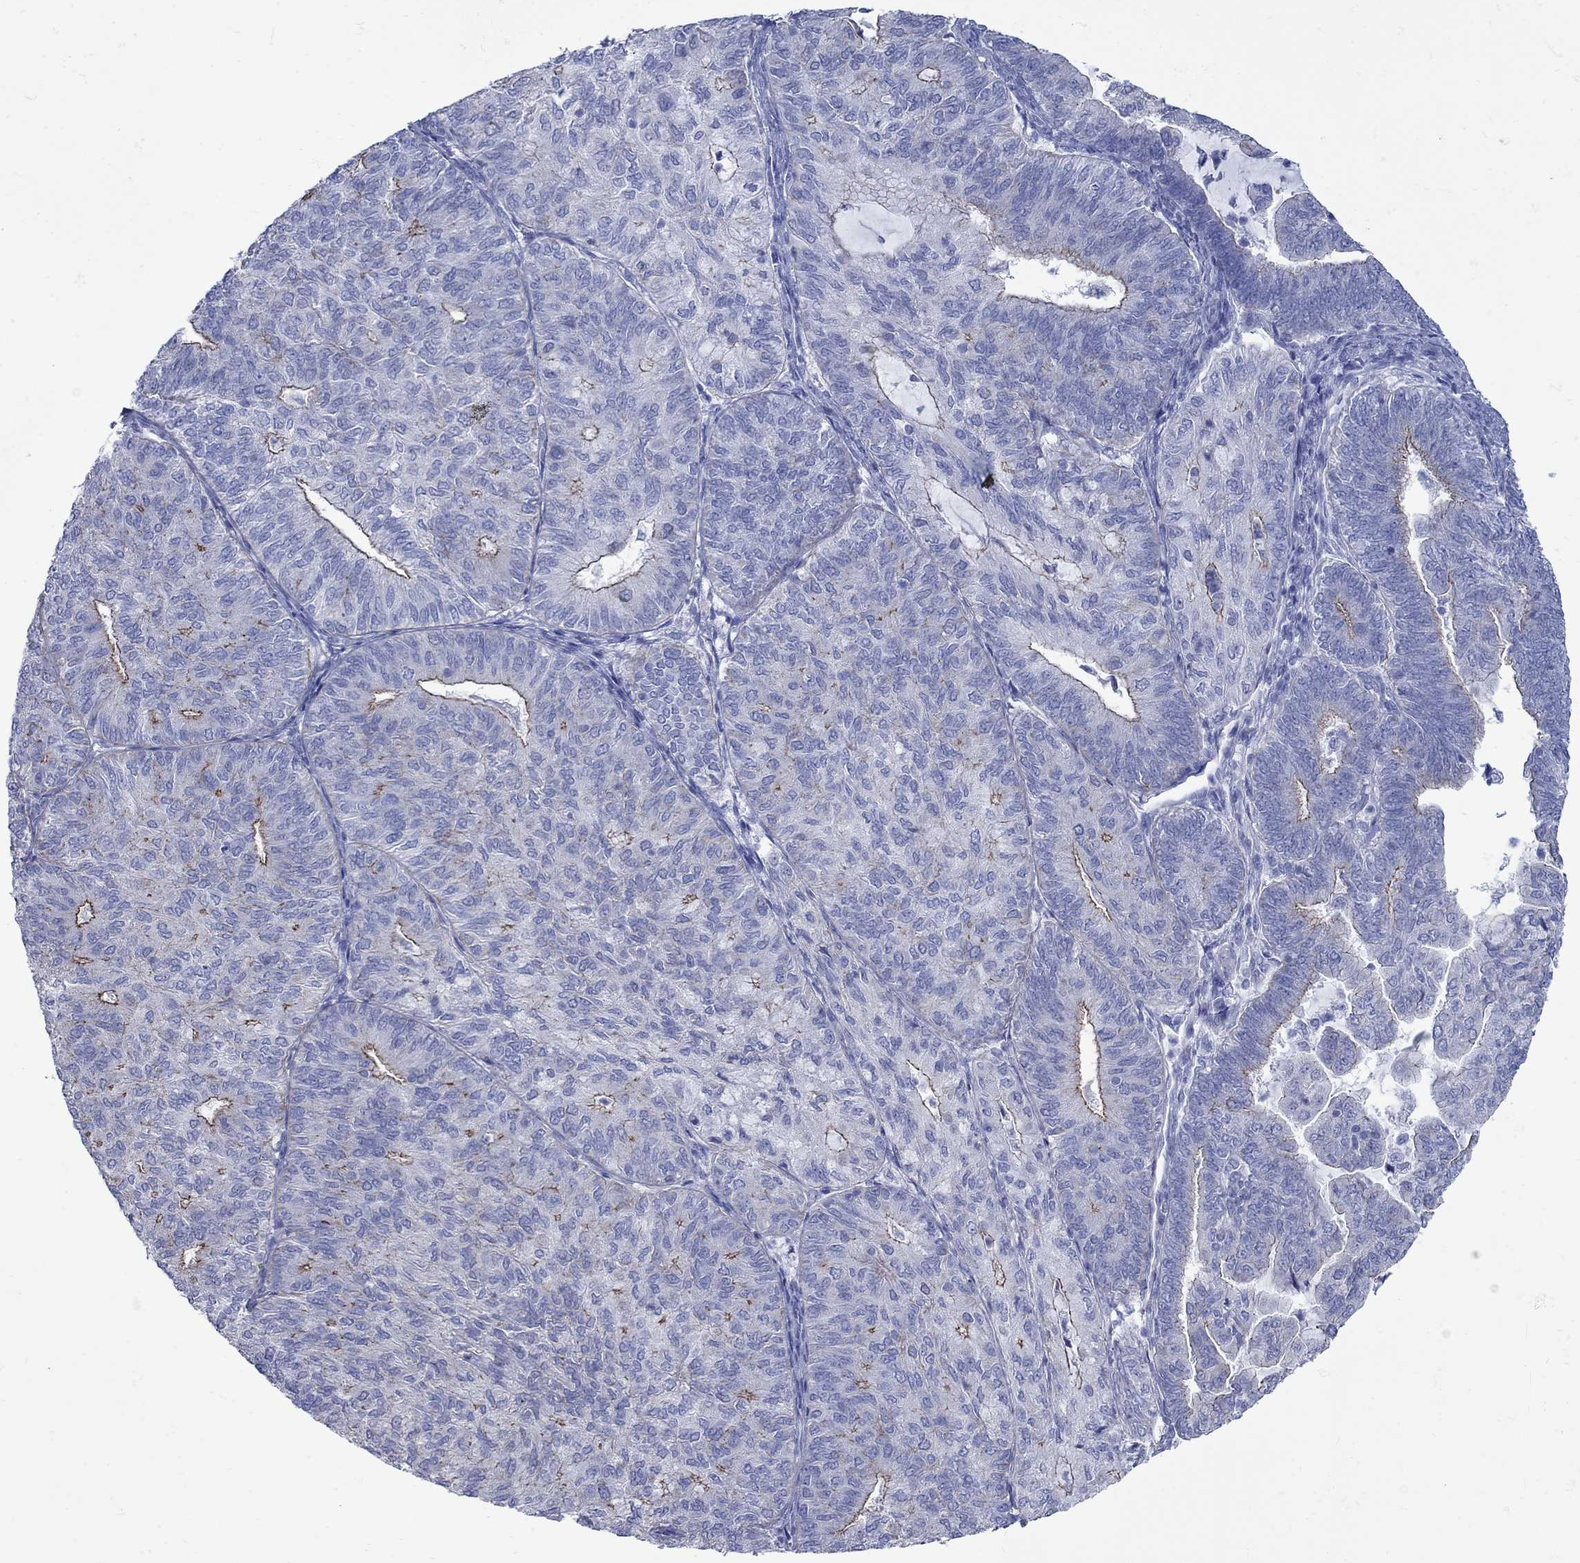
{"staining": {"intensity": "moderate", "quantity": "25%-75%", "location": "cytoplasmic/membranous"}, "tissue": "endometrial cancer", "cell_type": "Tumor cells", "image_type": "cancer", "snomed": [{"axis": "morphology", "description": "Adenocarcinoma, NOS"}, {"axis": "topography", "description": "Endometrium"}], "caption": "A brown stain shows moderate cytoplasmic/membranous expression of a protein in human endometrial cancer (adenocarcinoma) tumor cells.", "gene": "PDZD3", "patient": {"sex": "female", "age": 82}}